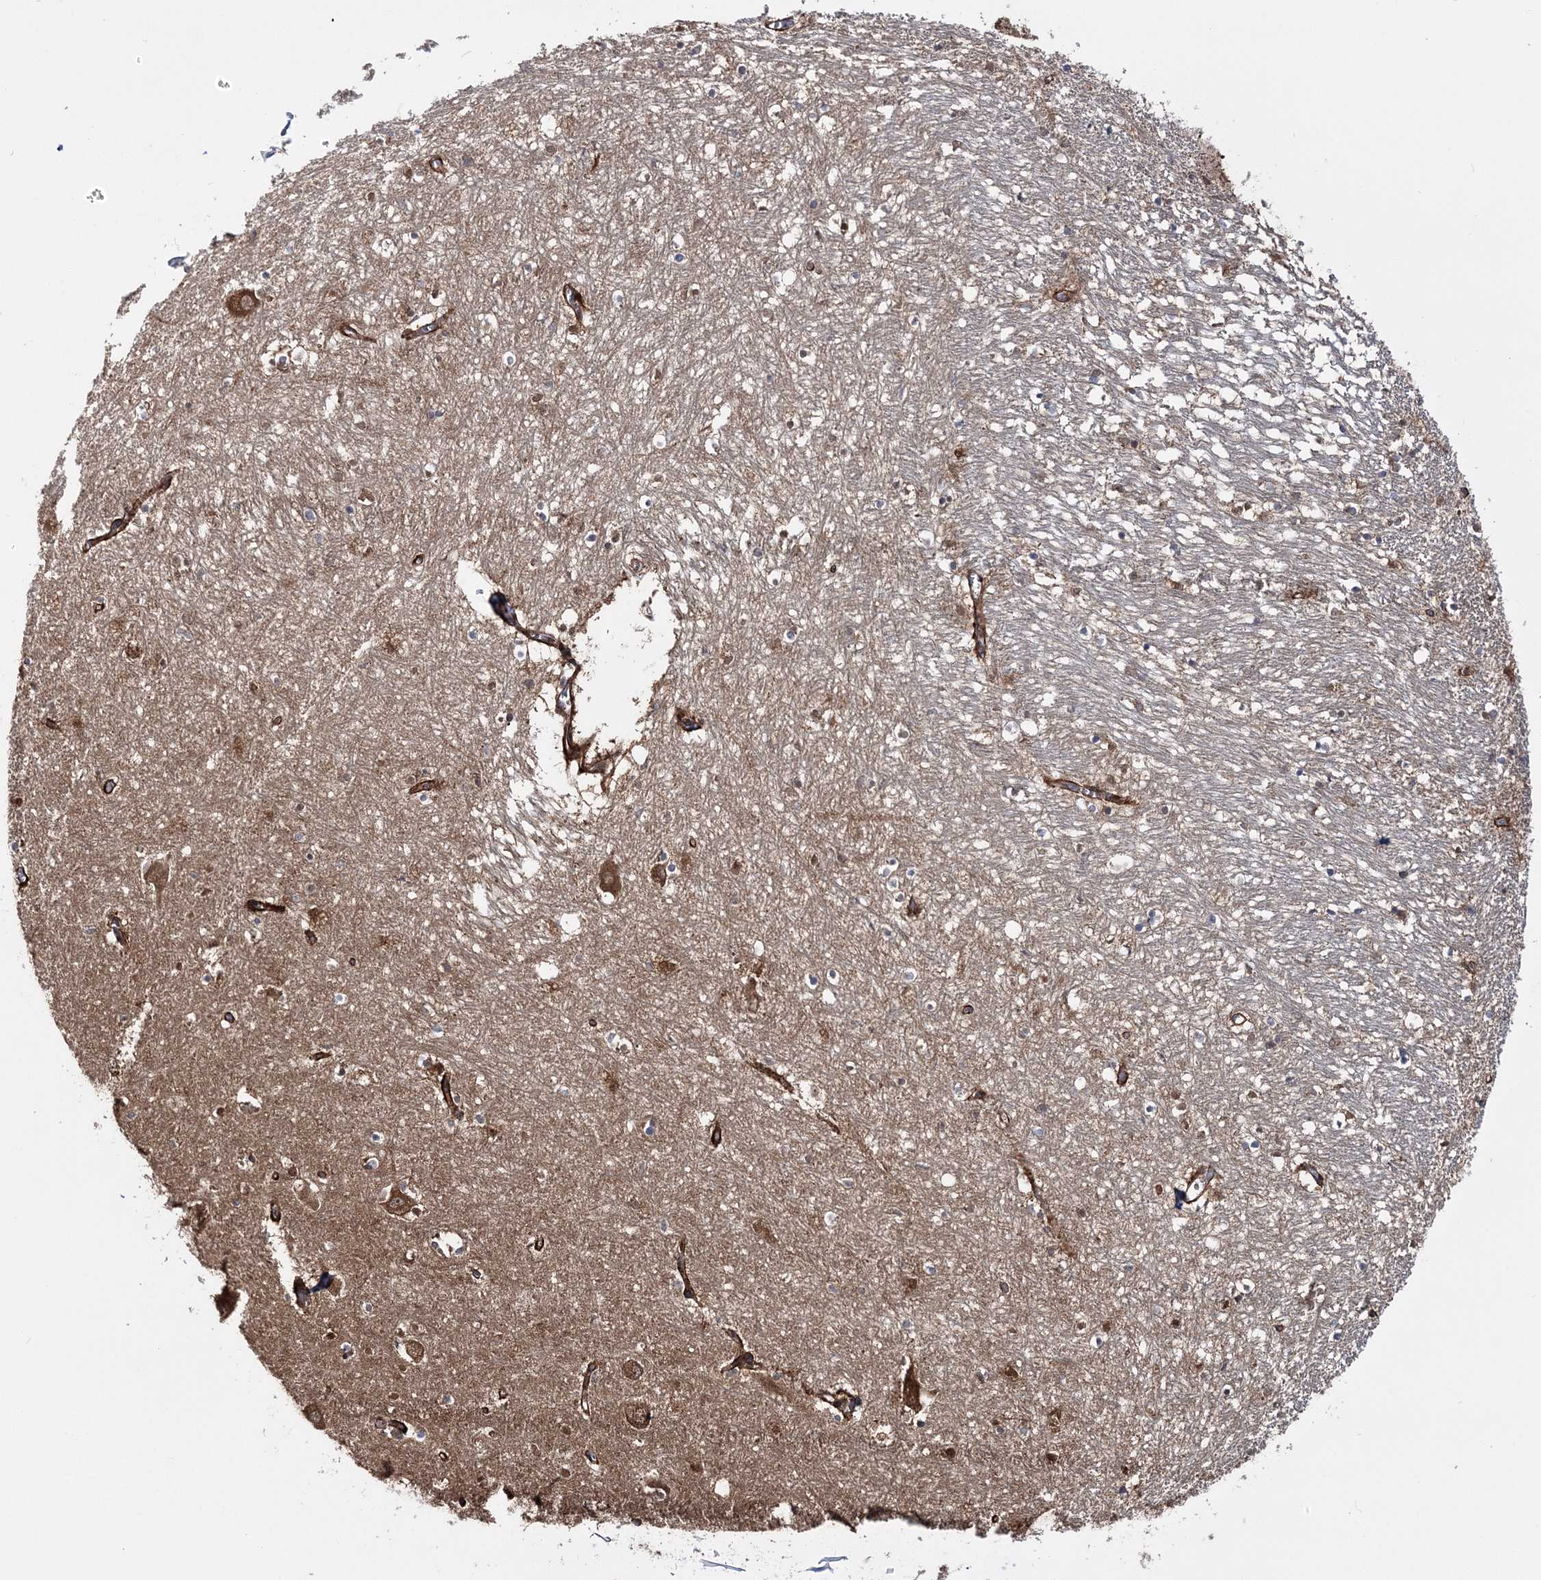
{"staining": {"intensity": "moderate", "quantity": "<25%", "location": "cytoplasmic/membranous,nuclear"}, "tissue": "hippocampus", "cell_type": "Glial cells", "image_type": "normal", "snomed": [{"axis": "morphology", "description": "Normal tissue, NOS"}, {"axis": "topography", "description": "Hippocampus"}], "caption": "Hippocampus stained with a brown dye demonstrates moderate cytoplasmic/membranous,nuclear positive staining in about <25% of glial cells.", "gene": "MOCS2", "patient": {"sex": "male", "age": 70}}